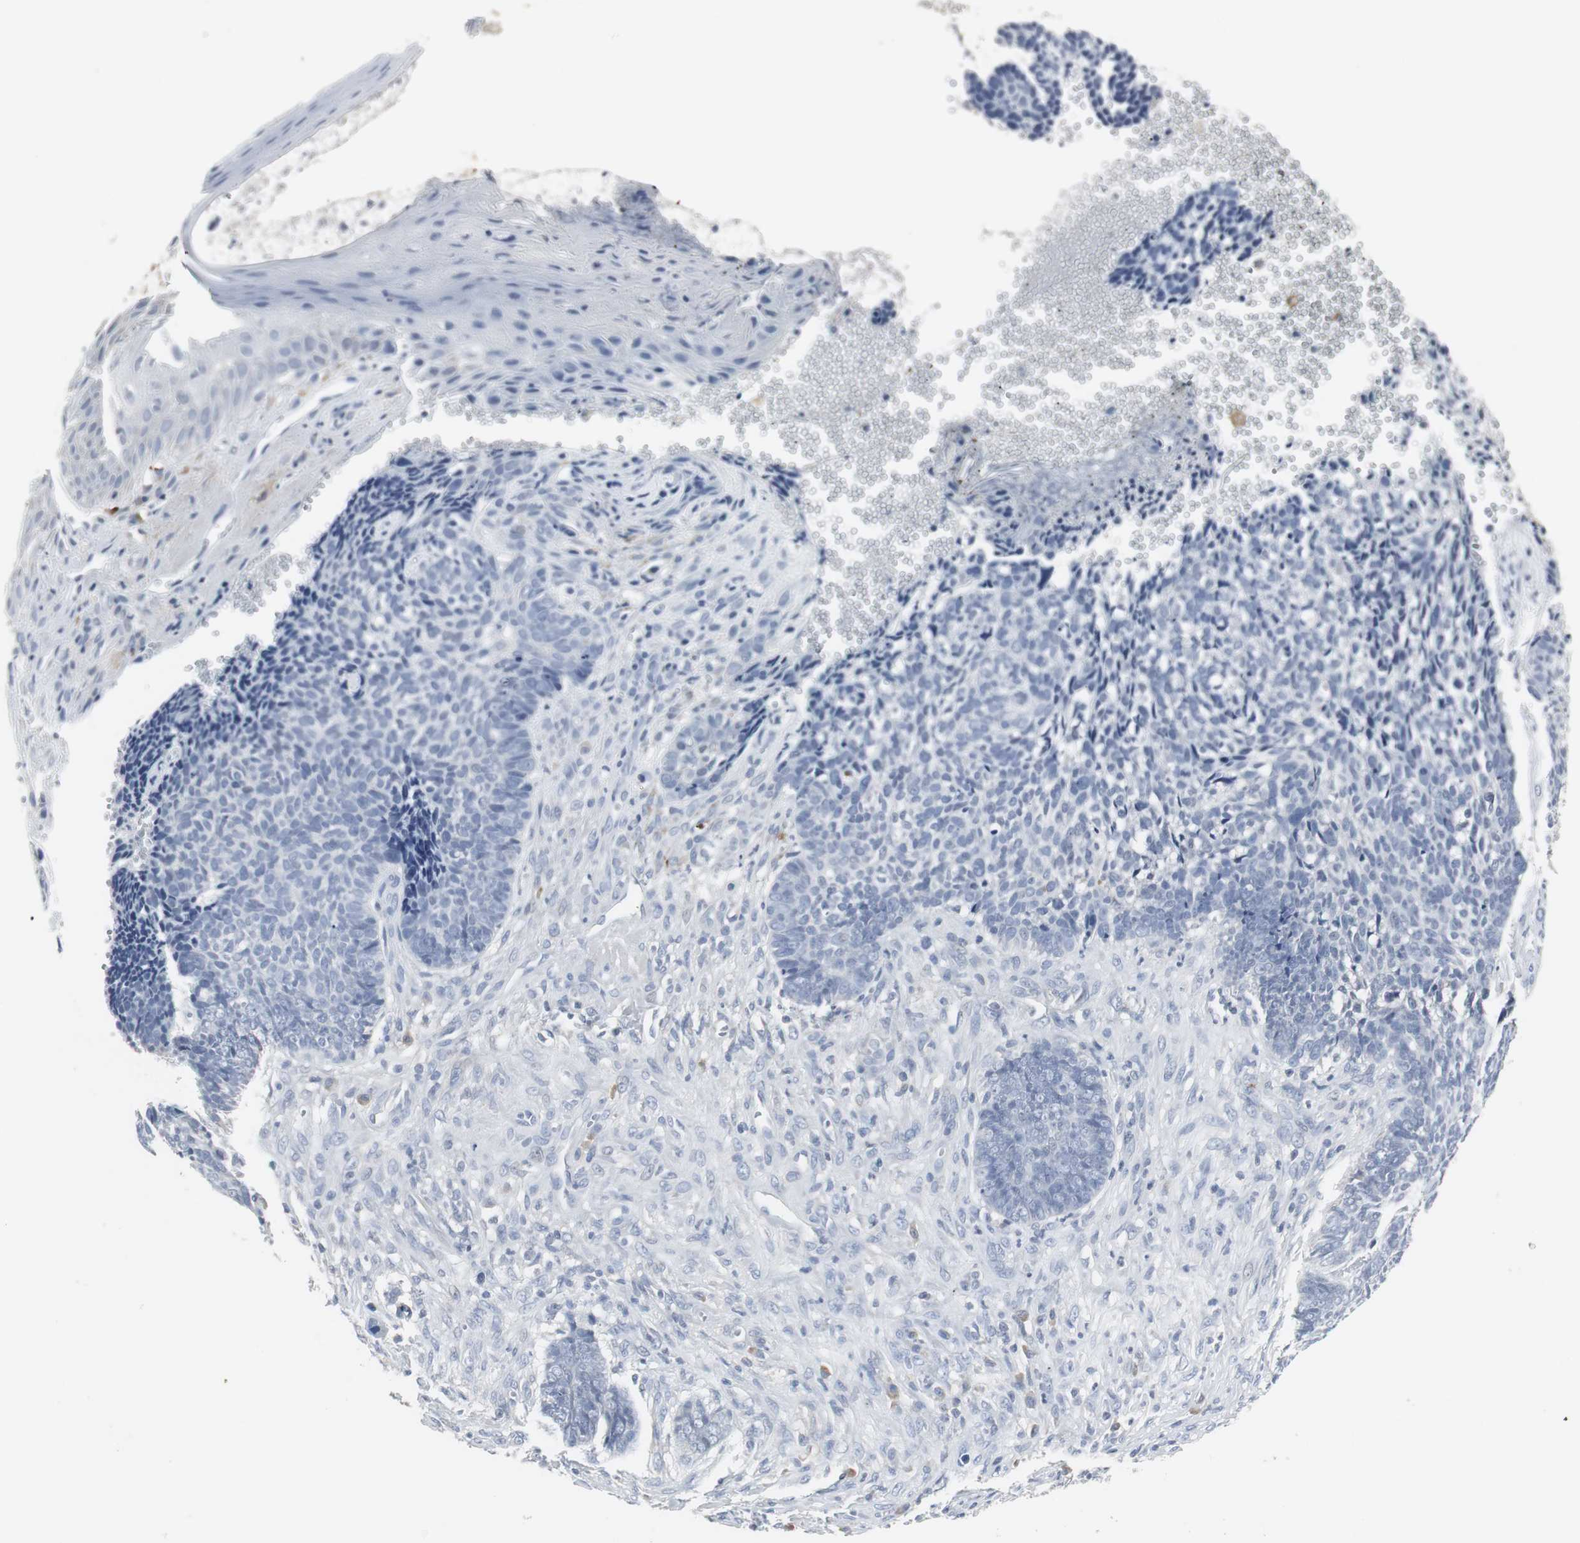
{"staining": {"intensity": "negative", "quantity": "none", "location": "none"}, "tissue": "skin cancer", "cell_type": "Tumor cells", "image_type": "cancer", "snomed": [{"axis": "morphology", "description": "Basal cell carcinoma"}, {"axis": "topography", "description": "Skin"}], "caption": "There is no significant staining in tumor cells of skin cancer.", "gene": "PI15", "patient": {"sex": "male", "age": 84}}